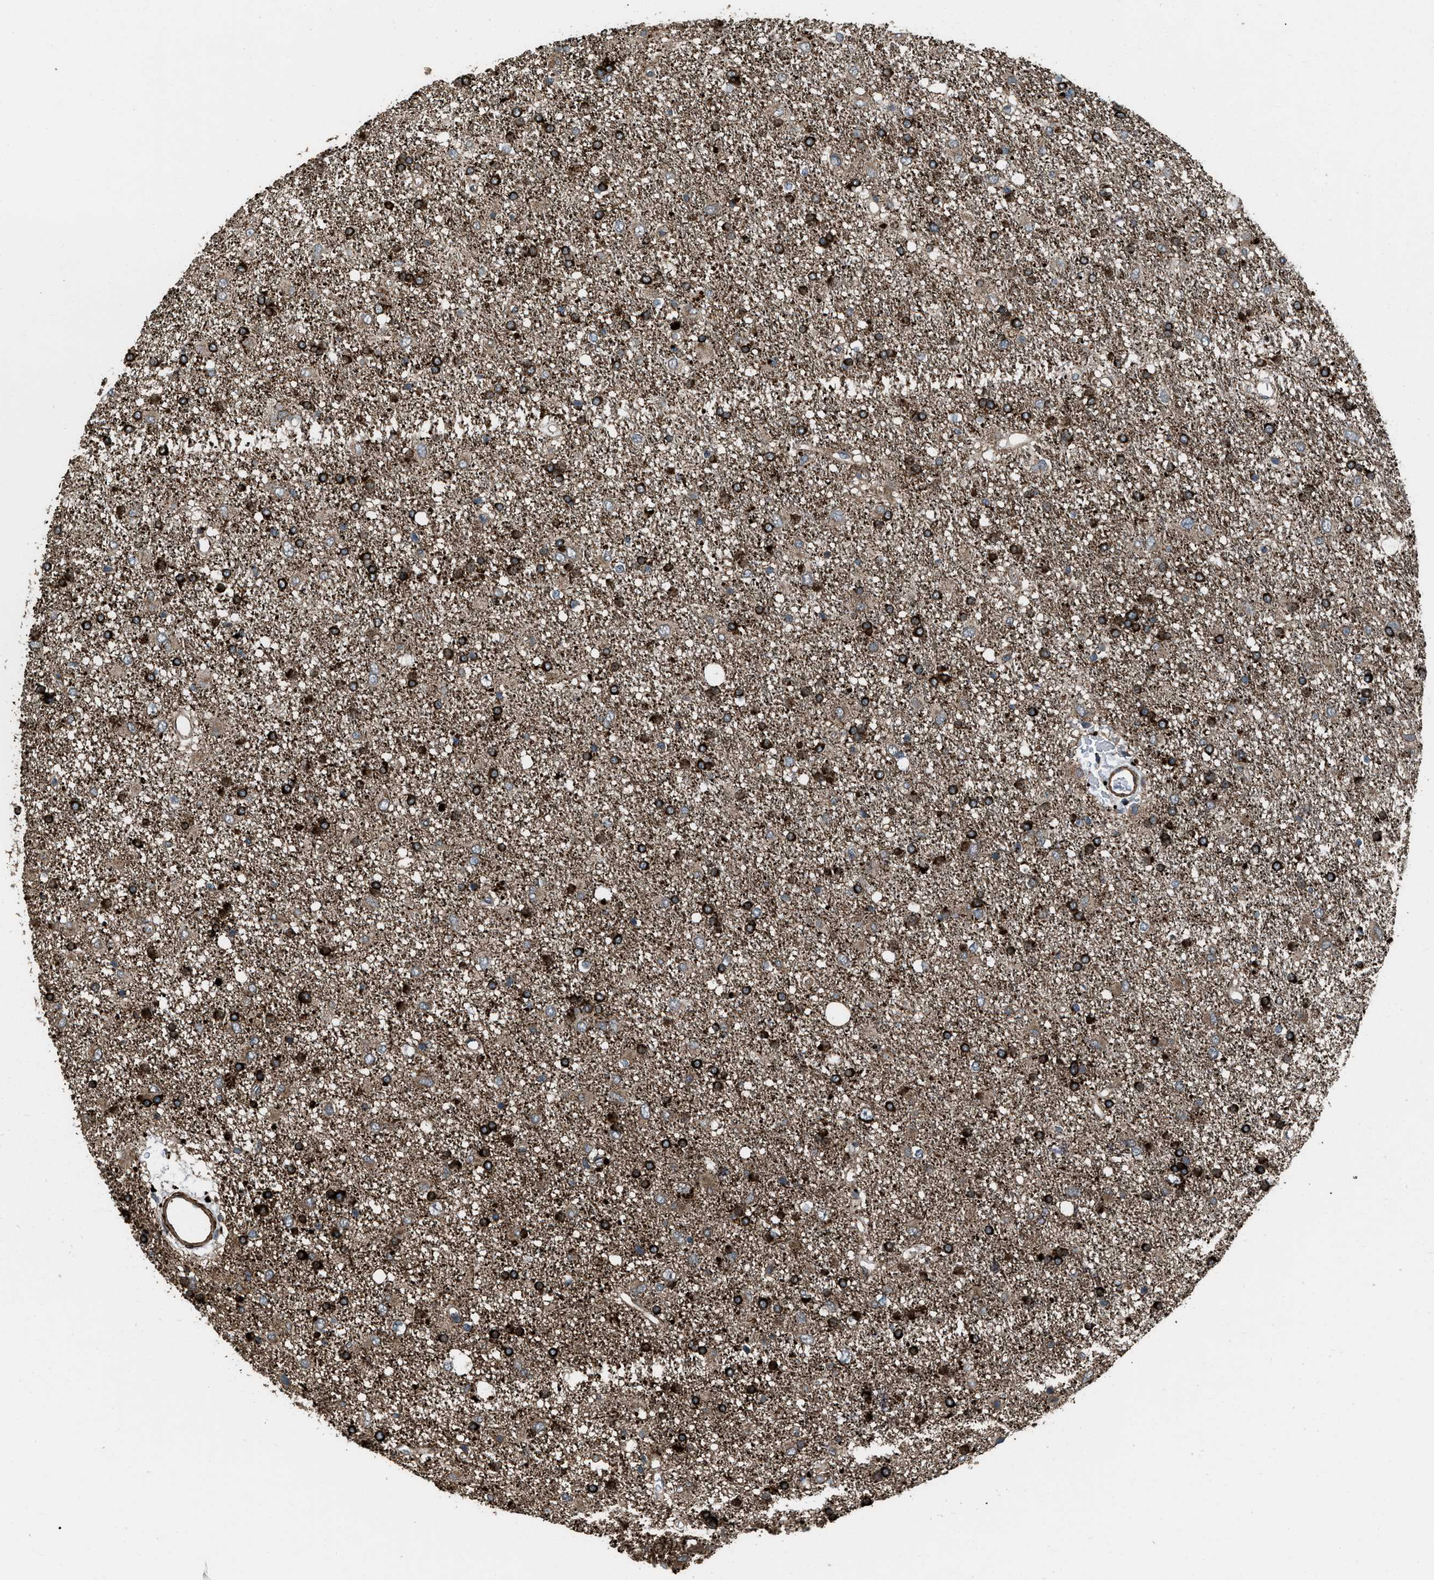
{"staining": {"intensity": "strong", "quantity": ">75%", "location": "cytoplasmic/membranous"}, "tissue": "glioma", "cell_type": "Tumor cells", "image_type": "cancer", "snomed": [{"axis": "morphology", "description": "Glioma, malignant, Low grade"}, {"axis": "topography", "description": "Brain"}], "caption": "An immunohistochemistry micrograph of tumor tissue is shown. Protein staining in brown highlights strong cytoplasmic/membranous positivity in malignant low-grade glioma within tumor cells. (IHC, brightfield microscopy, high magnification).", "gene": "IRAK4", "patient": {"sex": "male", "age": 77}}